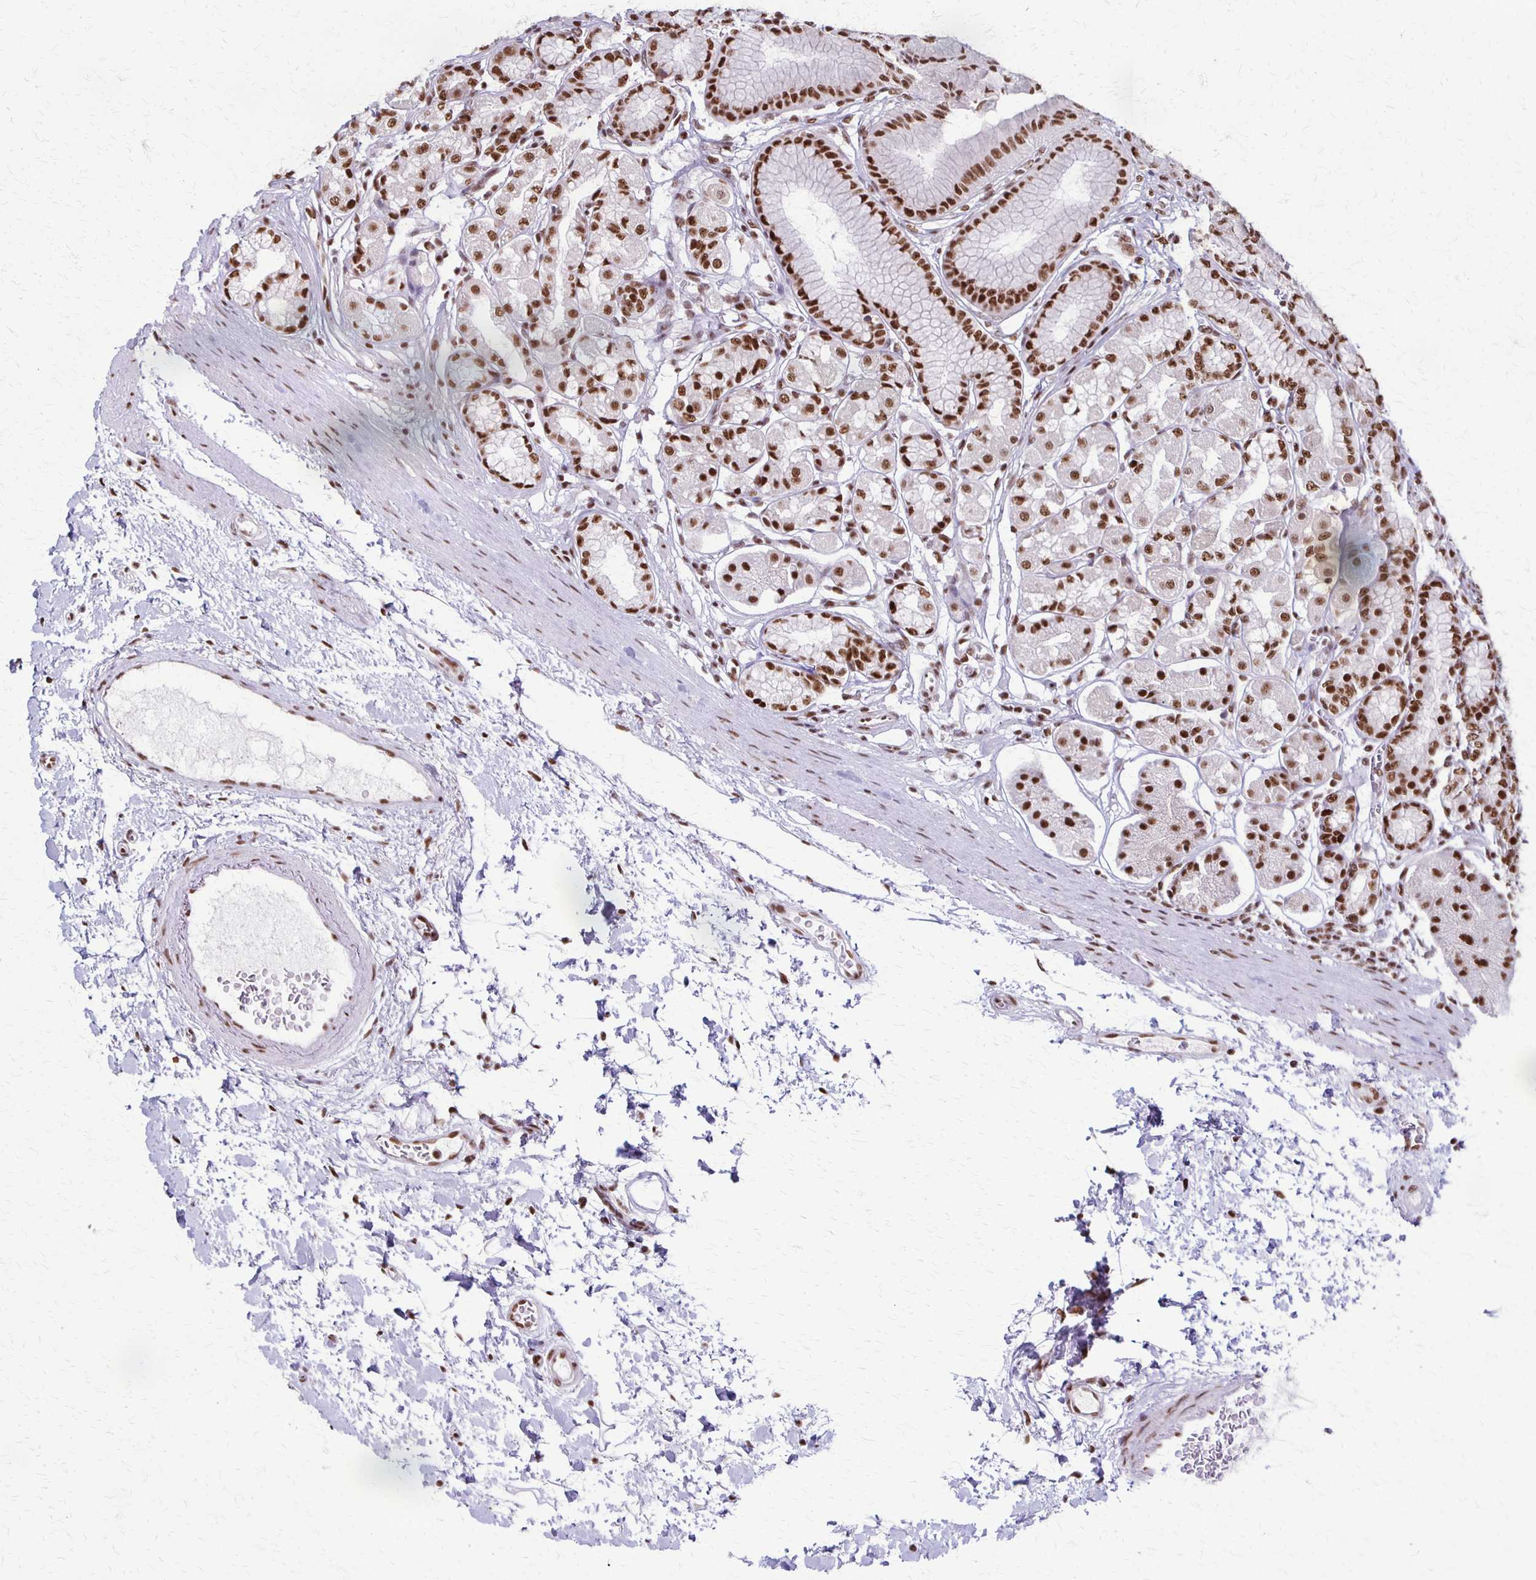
{"staining": {"intensity": "strong", "quantity": ">75%", "location": "nuclear"}, "tissue": "stomach", "cell_type": "Glandular cells", "image_type": "normal", "snomed": [{"axis": "morphology", "description": "Normal tissue, NOS"}, {"axis": "topography", "description": "Stomach"}, {"axis": "topography", "description": "Stomach, lower"}], "caption": "This micrograph exhibits normal stomach stained with immunohistochemistry to label a protein in brown. The nuclear of glandular cells show strong positivity for the protein. Nuclei are counter-stained blue.", "gene": "XRCC6", "patient": {"sex": "male", "age": 76}}